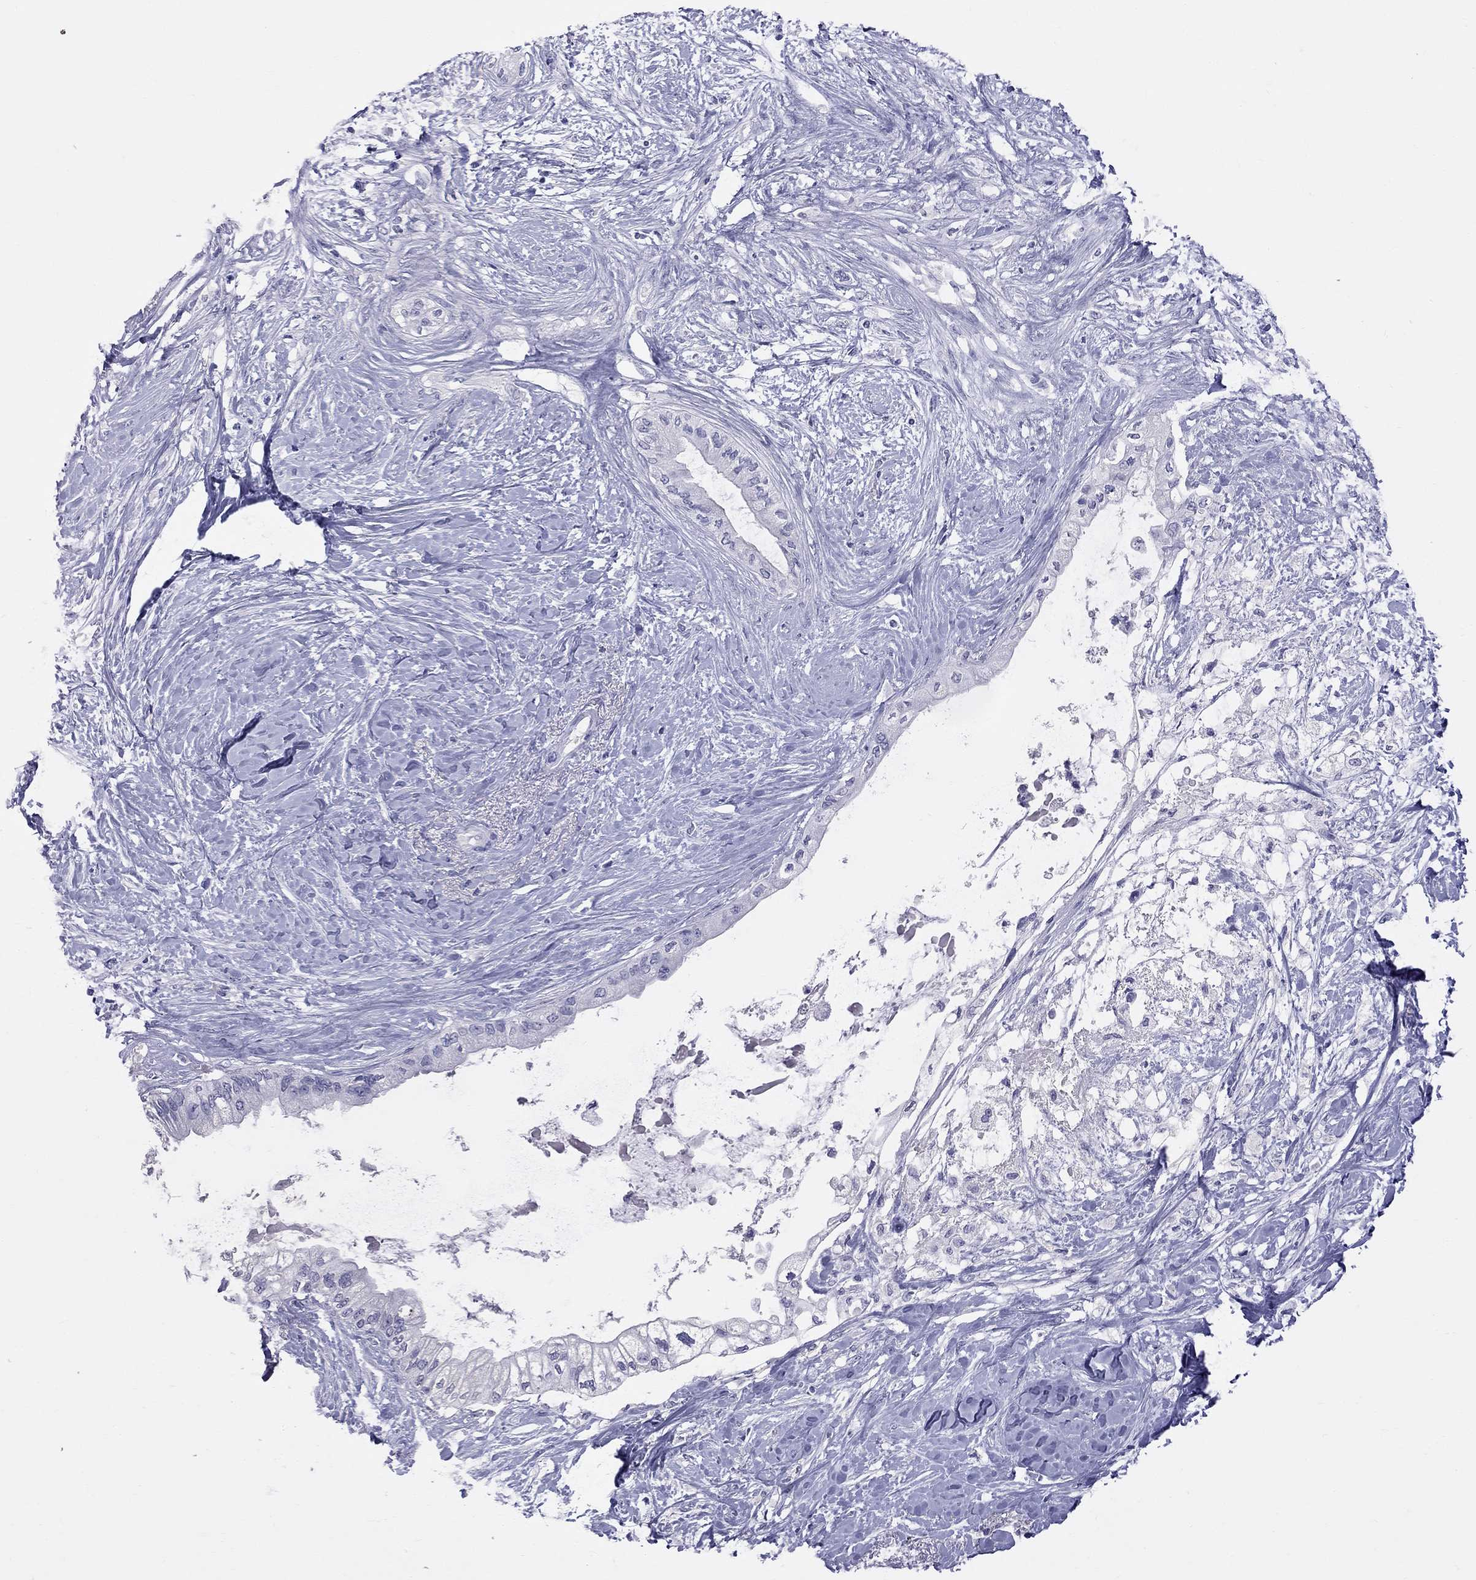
{"staining": {"intensity": "negative", "quantity": "none", "location": "none"}, "tissue": "pancreatic cancer", "cell_type": "Tumor cells", "image_type": "cancer", "snomed": [{"axis": "morphology", "description": "Normal tissue, NOS"}, {"axis": "morphology", "description": "Adenocarcinoma, NOS"}, {"axis": "topography", "description": "Pancreas"}, {"axis": "topography", "description": "Duodenum"}], "caption": "The photomicrograph demonstrates no staining of tumor cells in pancreatic cancer (adenocarcinoma).", "gene": "CFAP91", "patient": {"sex": "female", "age": 60}}